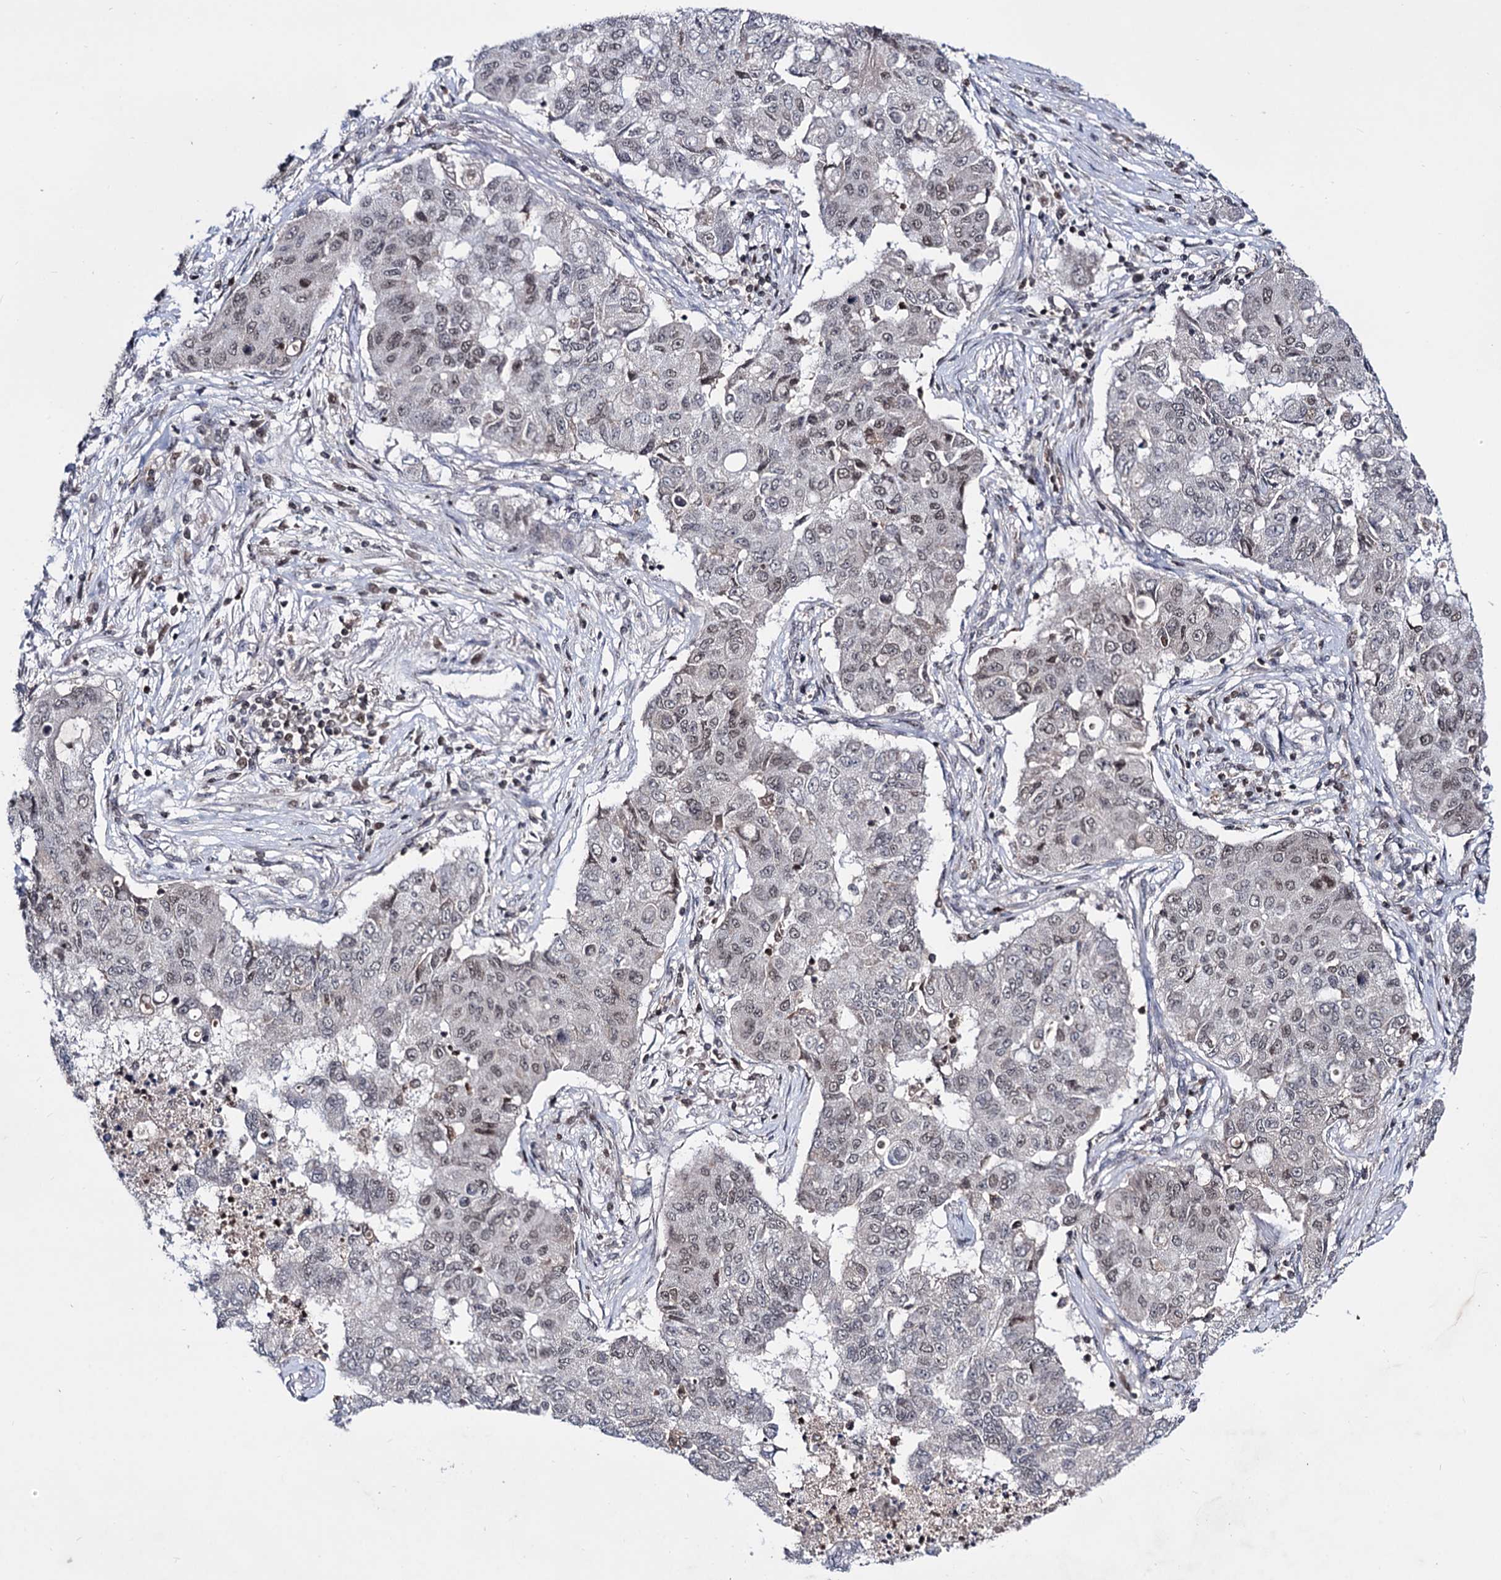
{"staining": {"intensity": "weak", "quantity": "25%-75%", "location": "nuclear"}, "tissue": "lung cancer", "cell_type": "Tumor cells", "image_type": "cancer", "snomed": [{"axis": "morphology", "description": "Squamous cell carcinoma, NOS"}, {"axis": "topography", "description": "Lung"}], "caption": "Lung squamous cell carcinoma stained for a protein (brown) exhibits weak nuclear positive staining in approximately 25%-75% of tumor cells.", "gene": "SMCHD1", "patient": {"sex": "male", "age": 74}}